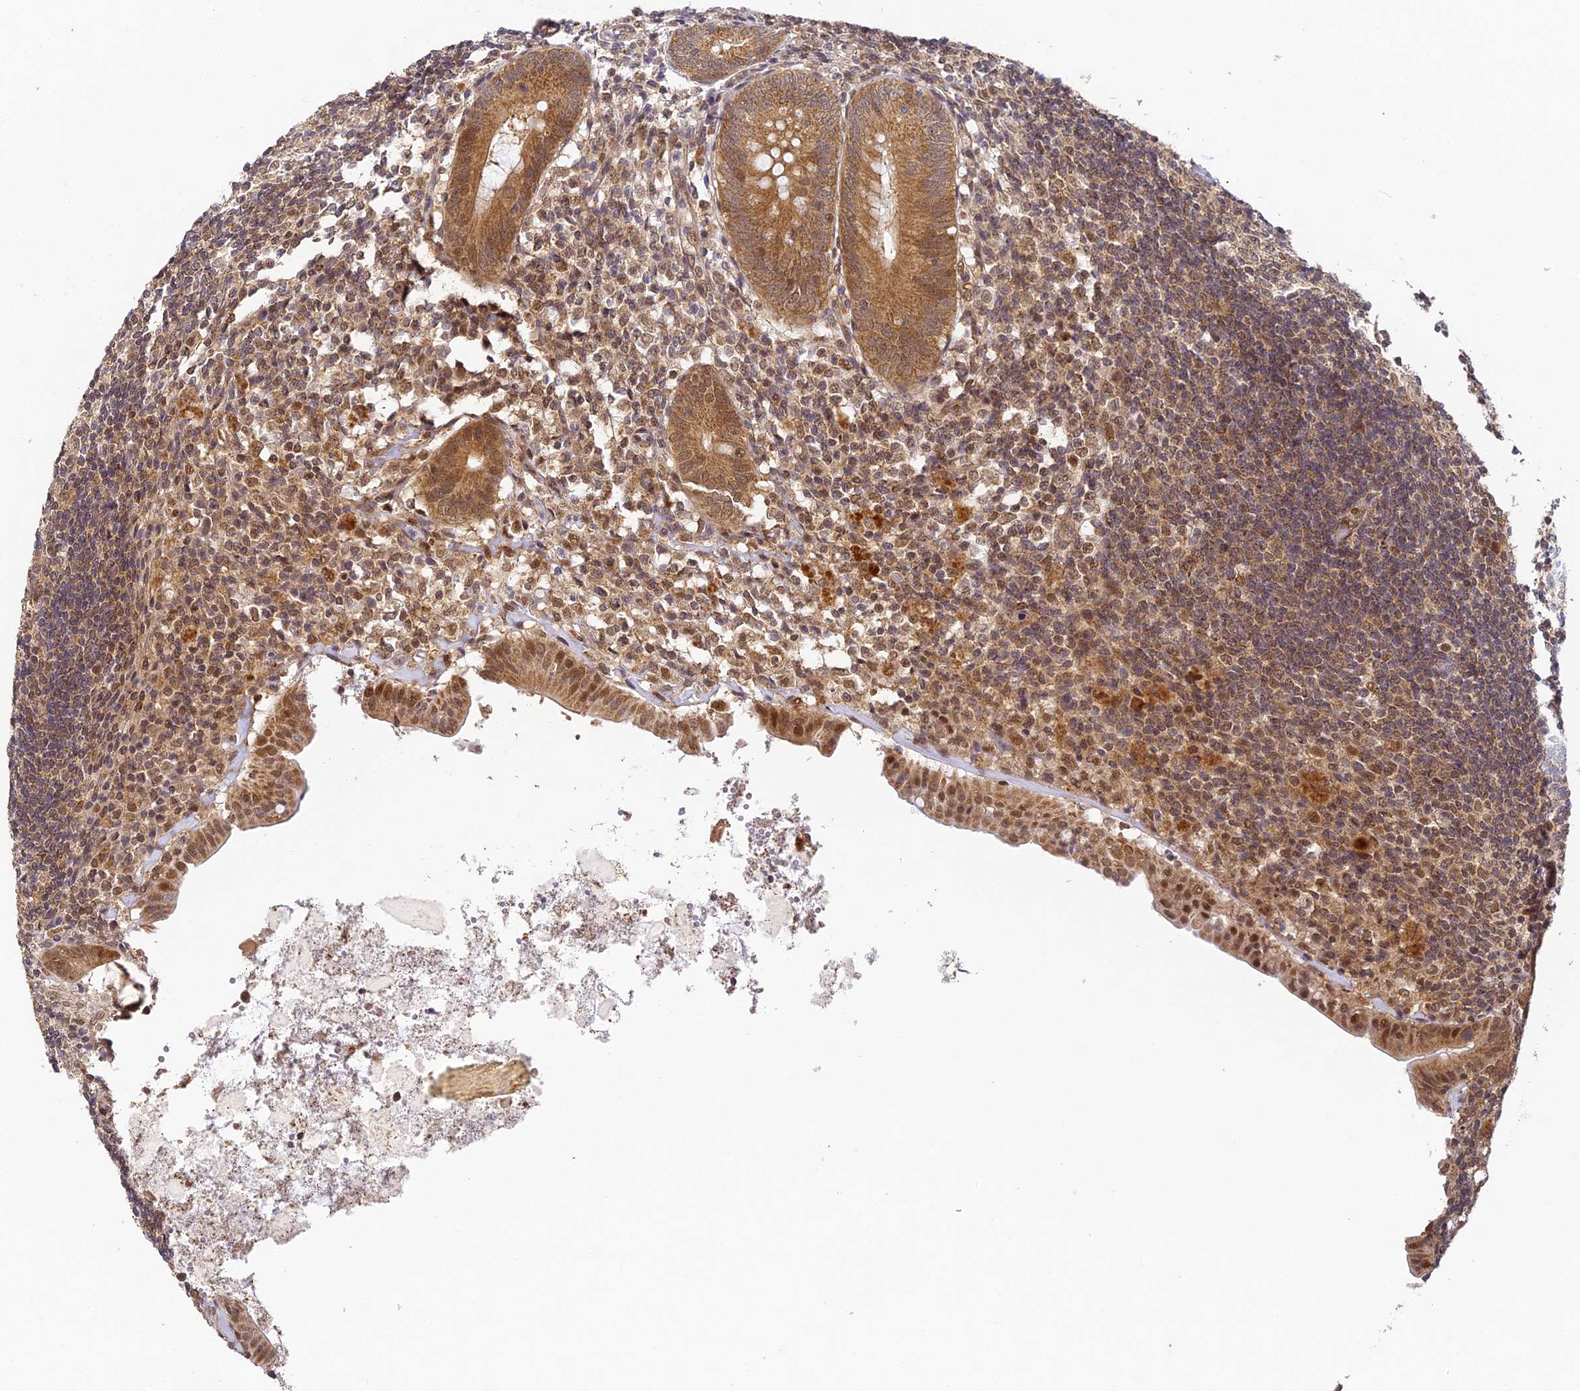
{"staining": {"intensity": "moderate", "quantity": ">75%", "location": "cytoplasmic/membranous,nuclear"}, "tissue": "appendix", "cell_type": "Glandular cells", "image_type": "normal", "snomed": [{"axis": "morphology", "description": "Normal tissue, NOS"}, {"axis": "topography", "description": "Appendix"}], "caption": "Immunohistochemistry photomicrograph of benign appendix: appendix stained using immunohistochemistry exhibits medium levels of moderate protein expression localized specifically in the cytoplasmic/membranous,nuclear of glandular cells, appearing as a cytoplasmic/membranous,nuclear brown color.", "gene": "DNAAF10", "patient": {"sex": "female", "age": 54}}